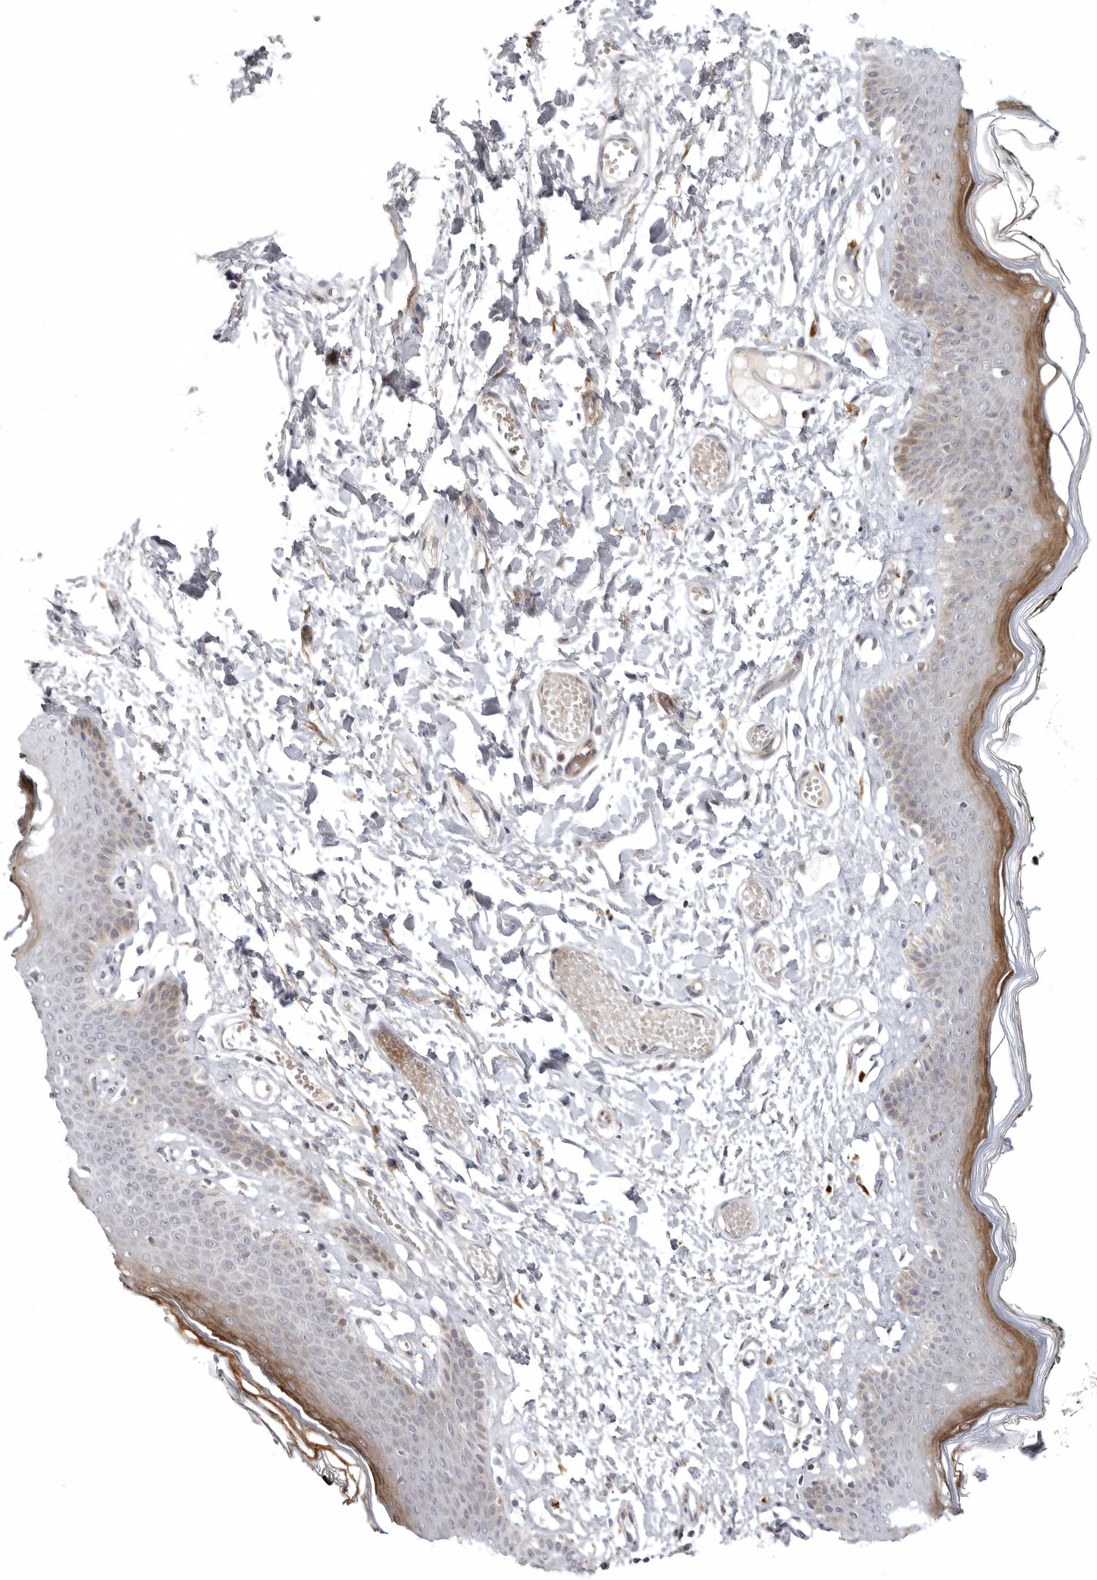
{"staining": {"intensity": "moderate", "quantity": ">75%", "location": "cytoplasmic/membranous"}, "tissue": "skin", "cell_type": "Epidermal cells", "image_type": "normal", "snomed": [{"axis": "morphology", "description": "Normal tissue, NOS"}, {"axis": "morphology", "description": "Inflammation, NOS"}, {"axis": "topography", "description": "Vulva"}], "caption": "IHC histopathology image of benign skin: skin stained using IHC reveals medium levels of moderate protein expression localized specifically in the cytoplasmic/membranous of epidermal cells, appearing as a cytoplasmic/membranous brown color.", "gene": "CD300LD", "patient": {"sex": "female", "age": 84}}